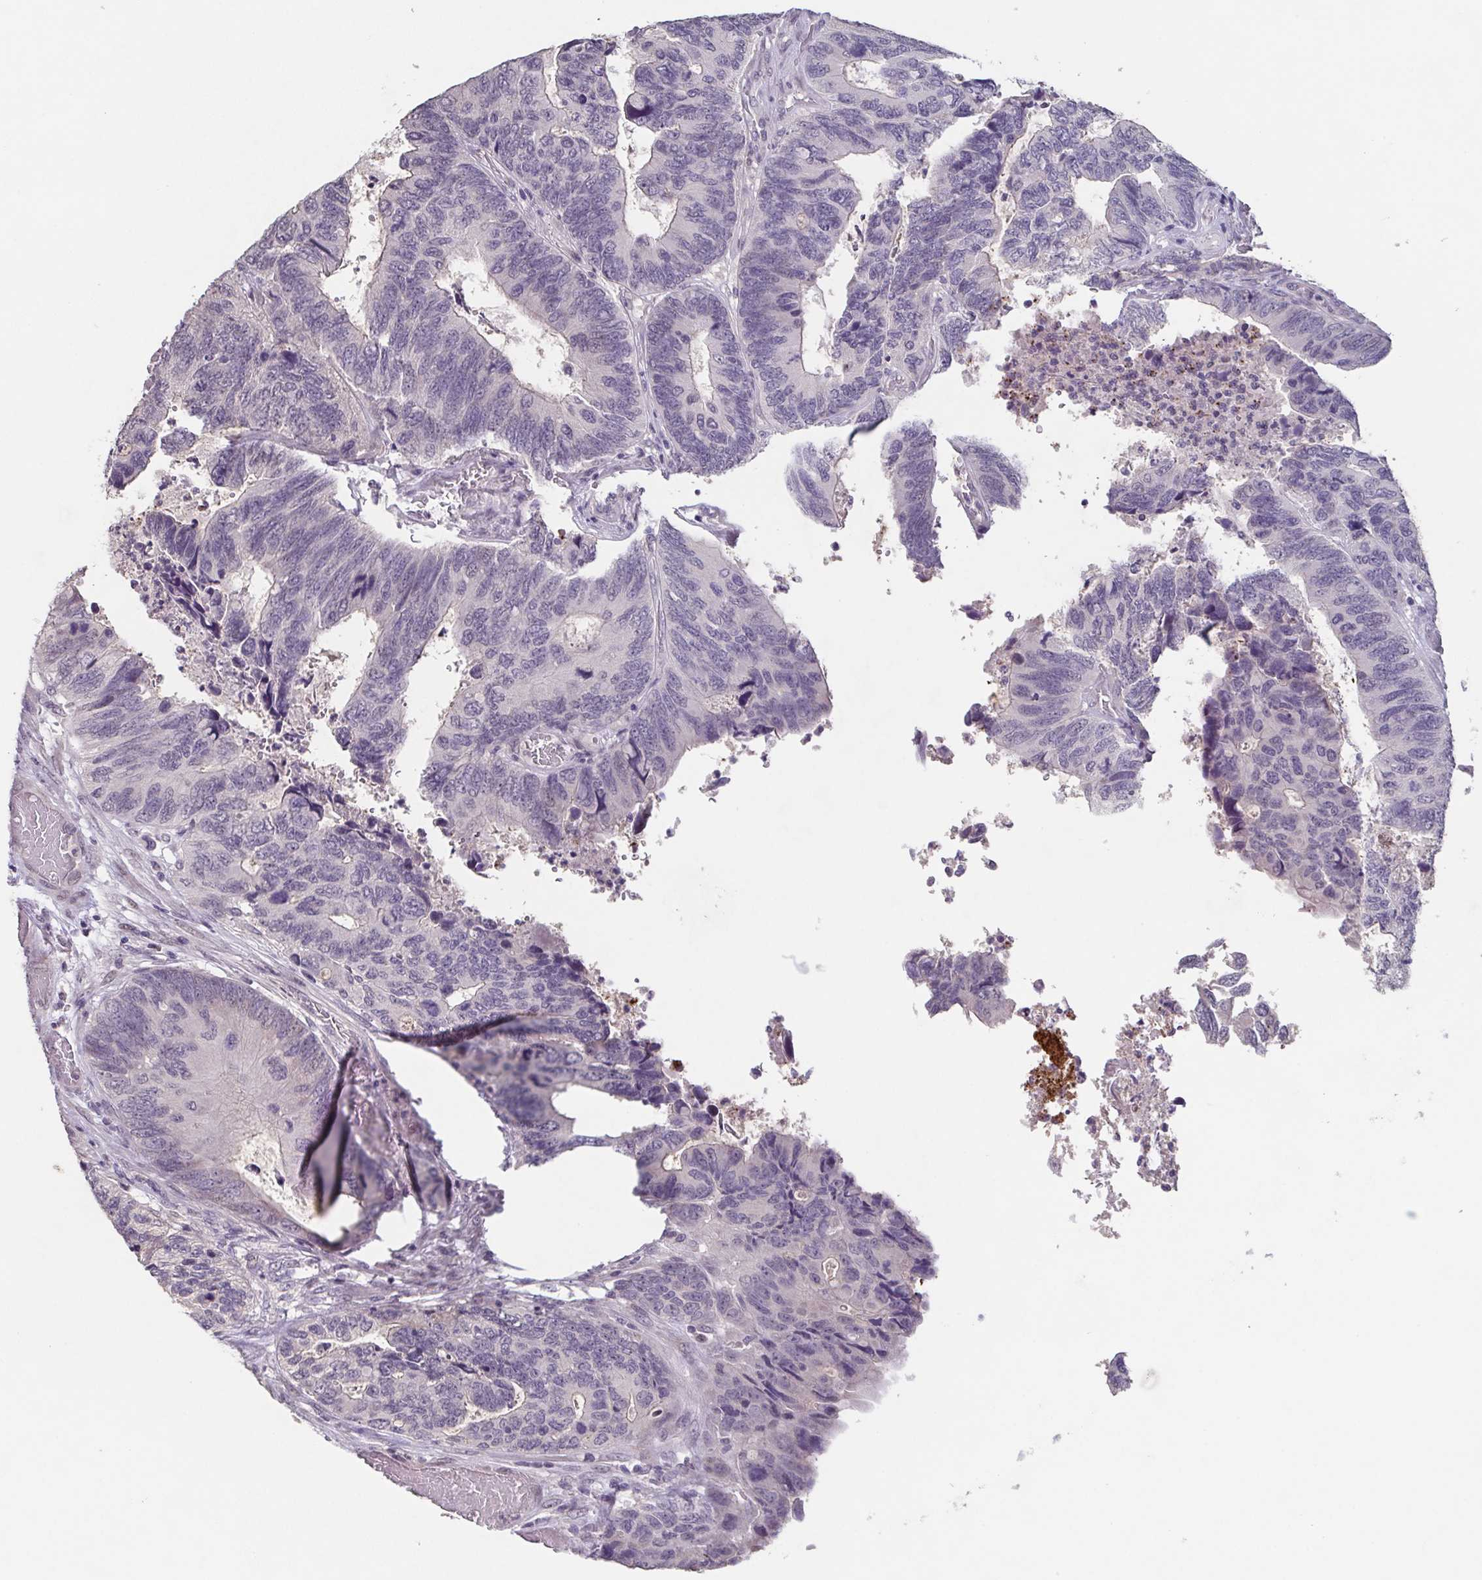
{"staining": {"intensity": "negative", "quantity": "none", "location": "none"}, "tissue": "colorectal cancer", "cell_type": "Tumor cells", "image_type": "cancer", "snomed": [{"axis": "morphology", "description": "Adenocarcinoma, NOS"}, {"axis": "topography", "description": "Colon"}], "caption": "Micrograph shows no protein expression in tumor cells of adenocarcinoma (colorectal) tissue. Nuclei are stained in blue.", "gene": "GHRL", "patient": {"sex": "female", "age": 67}}